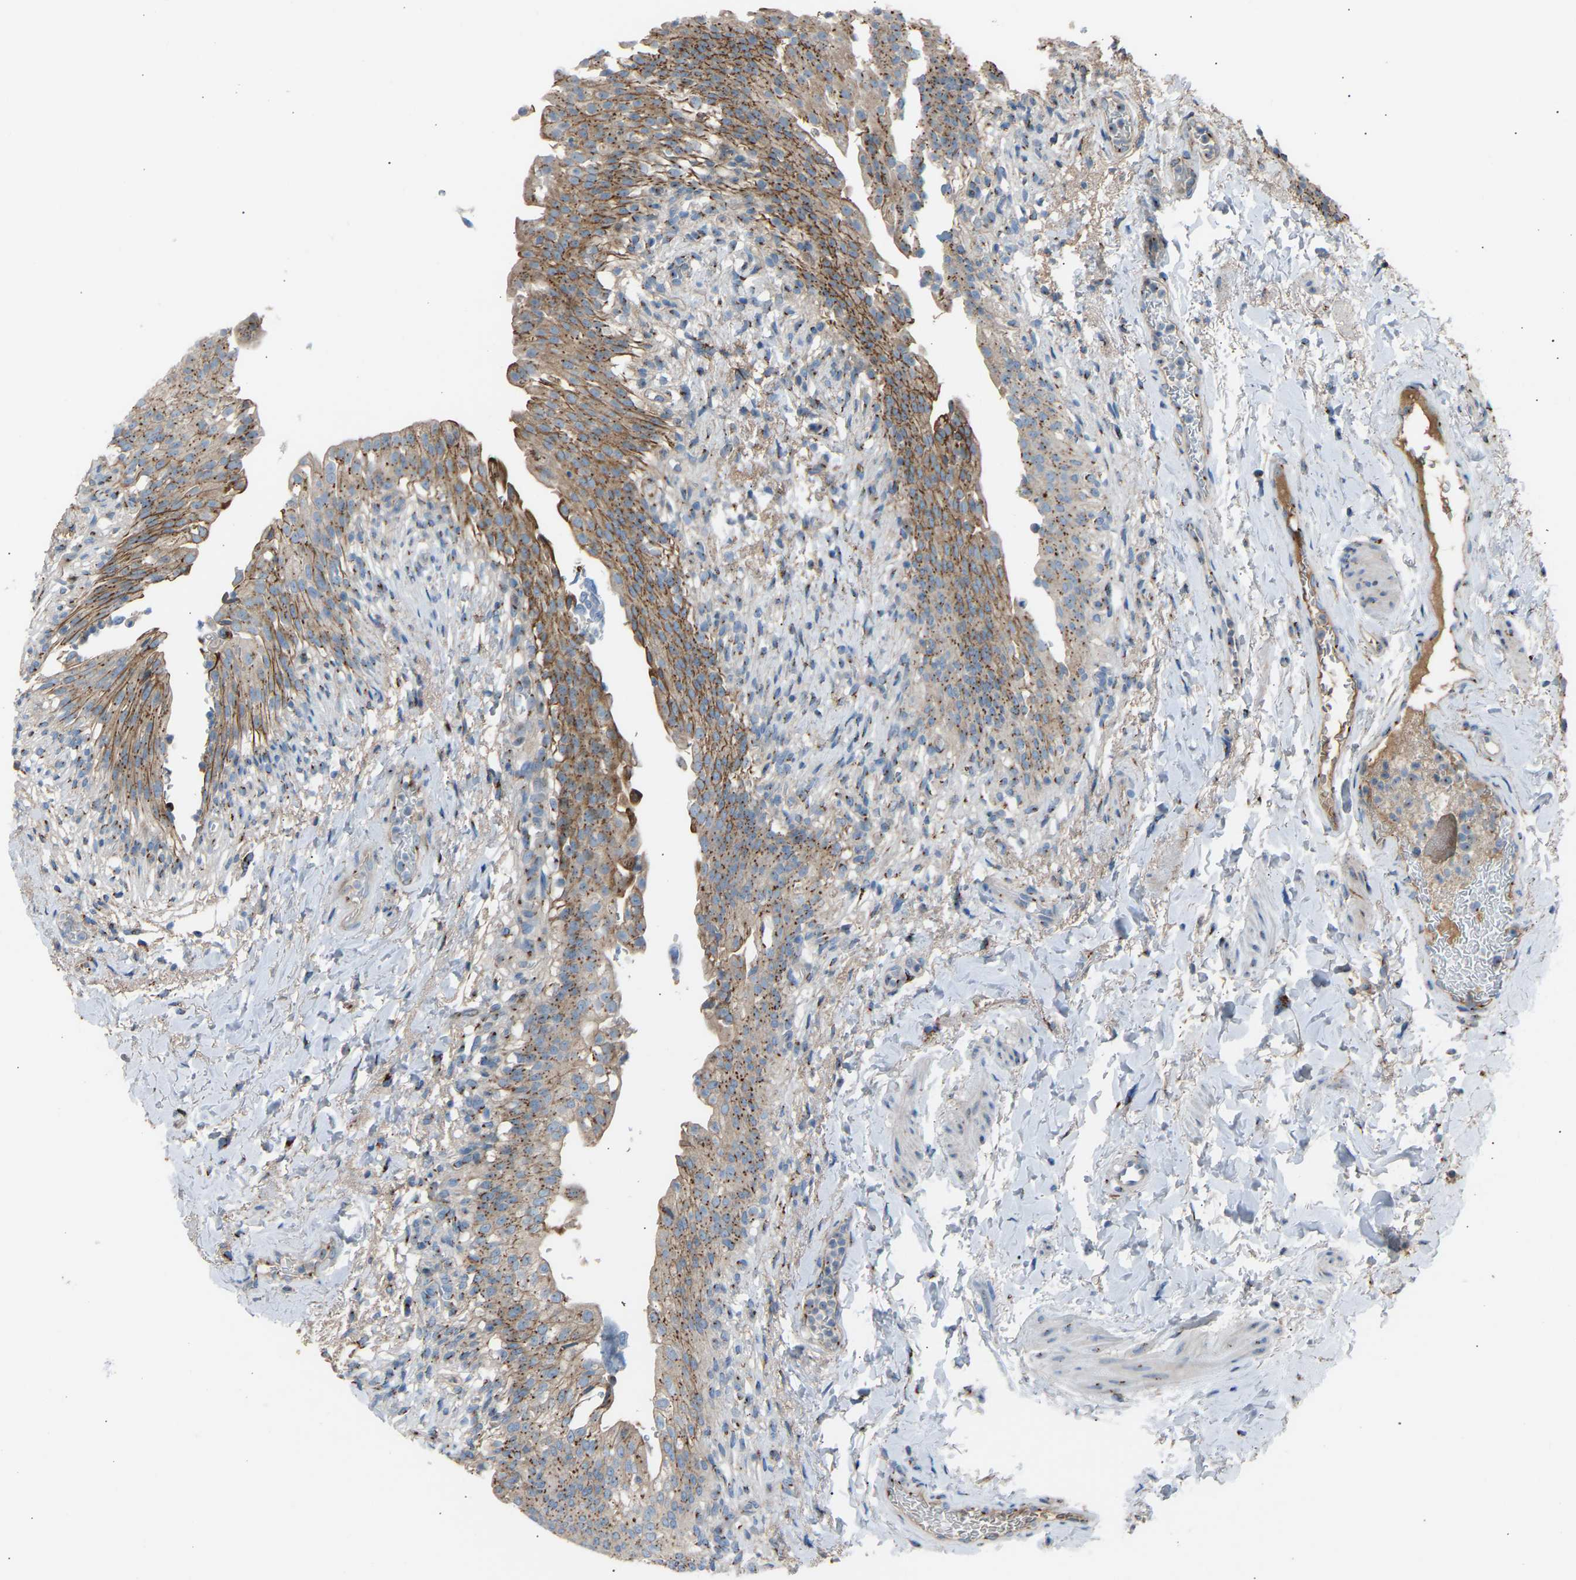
{"staining": {"intensity": "moderate", "quantity": ">75%", "location": "cytoplasmic/membranous"}, "tissue": "urinary bladder", "cell_type": "Urothelial cells", "image_type": "normal", "snomed": [{"axis": "morphology", "description": "Normal tissue, NOS"}, {"axis": "topography", "description": "Urinary bladder"}], "caption": "The micrograph reveals a brown stain indicating the presence of a protein in the cytoplasmic/membranous of urothelial cells in urinary bladder. The staining was performed using DAB (3,3'-diaminobenzidine), with brown indicating positive protein expression. Nuclei are stained blue with hematoxylin.", "gene": "CYREN", "patient": {"sex": "female", "age": 60}}